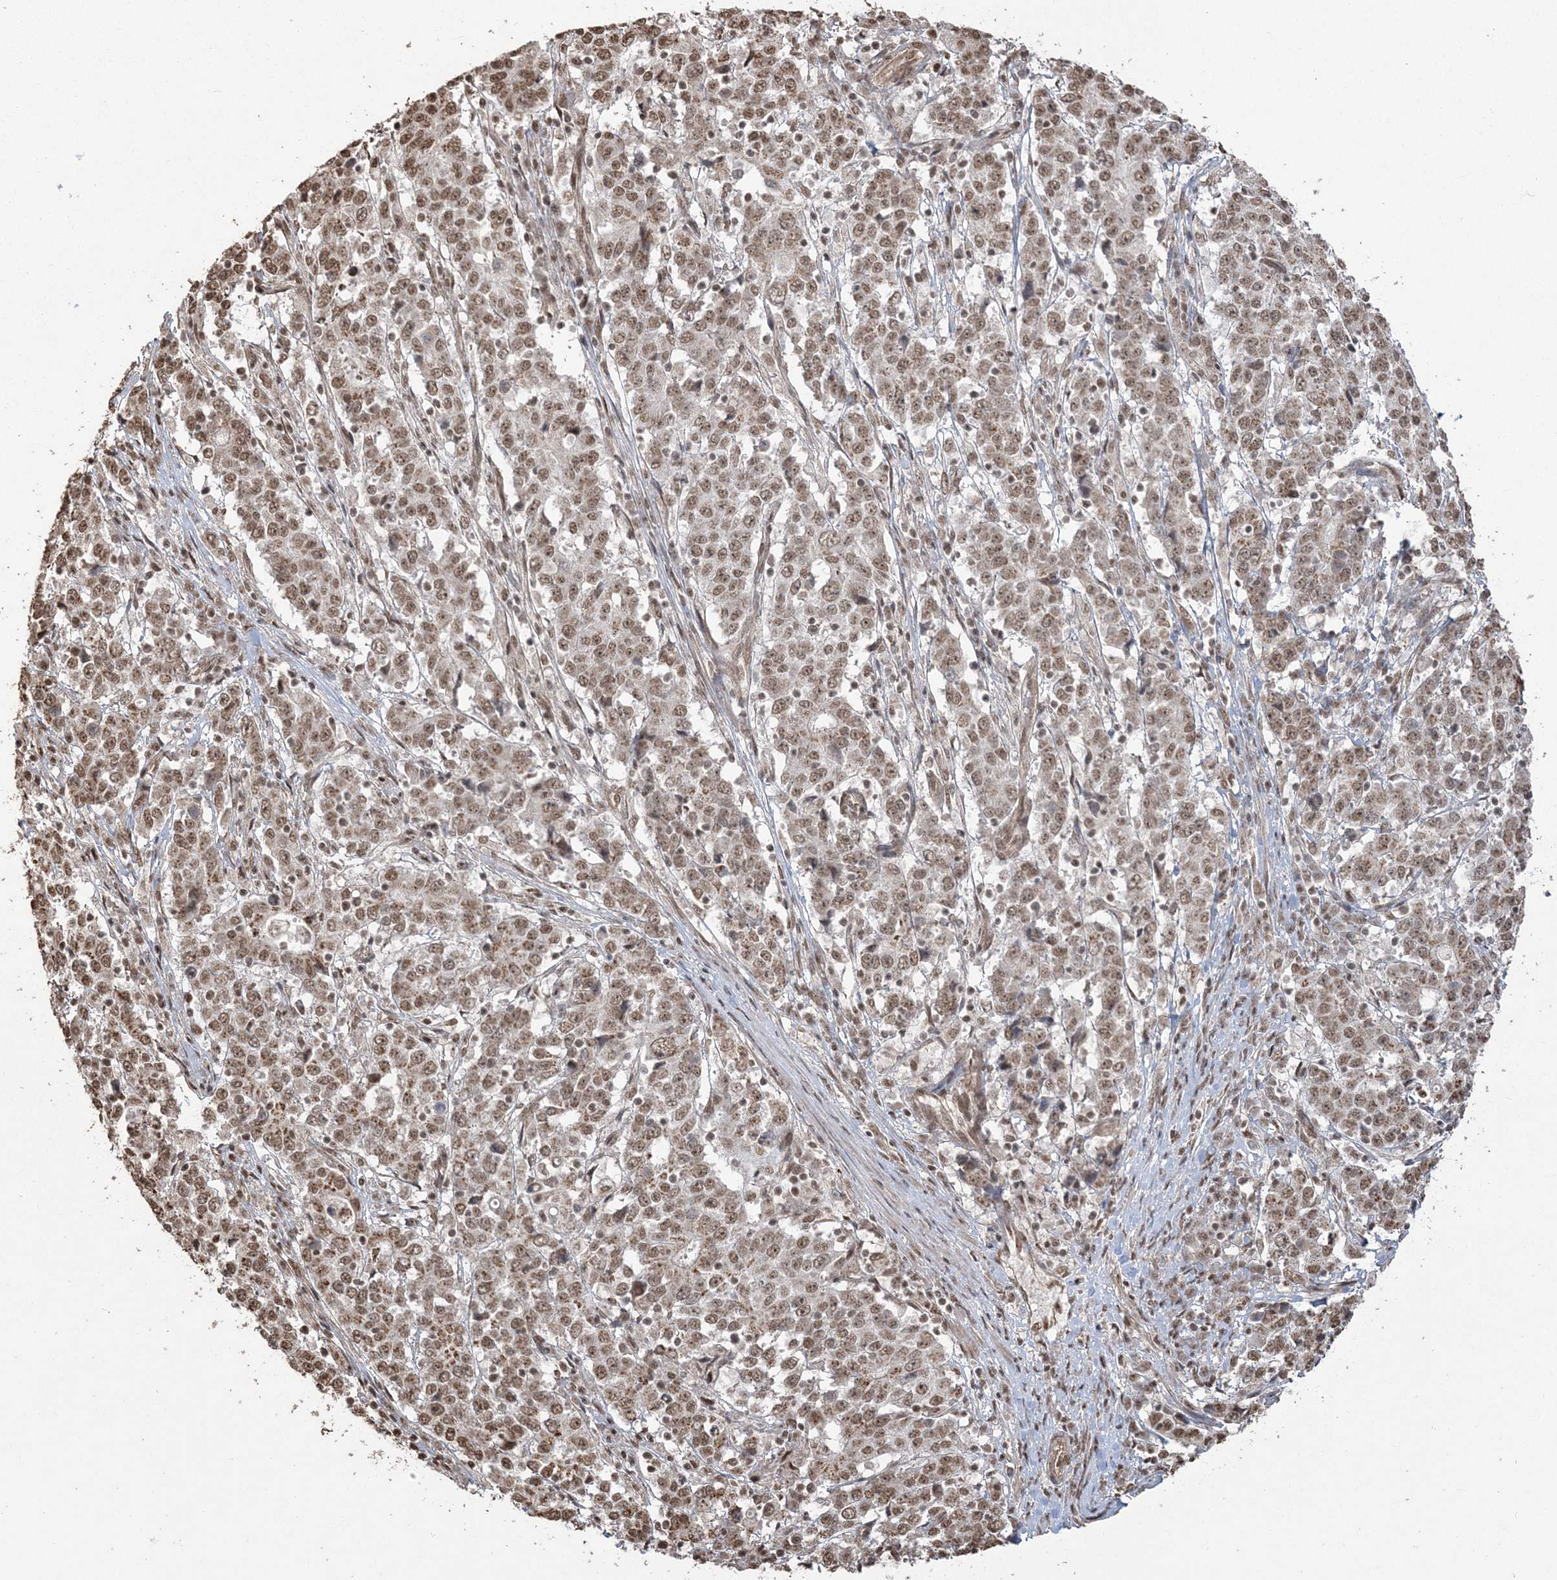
{"staining": {"intensity": "moderate", "quantity": ">75%", "location": "nuclear"}, "tissue": "stomach cancer", "cell_type": "Tumor cells", "image_type": "cancer", "snomed": [{"axis": "morphology", "description": "Adenocarcinoma, NOS"}, {"axis": "topography", "description": "Stomach"}], "caption": "IHC image of human adenocarcinoma (stomach) stained for a protein (brown), which exhibits medium levels of moderate nuclear positivity in about >75% of tumor cells.", "gene": "ZNF839", "patient": {"sex": "male", "age": 59}}